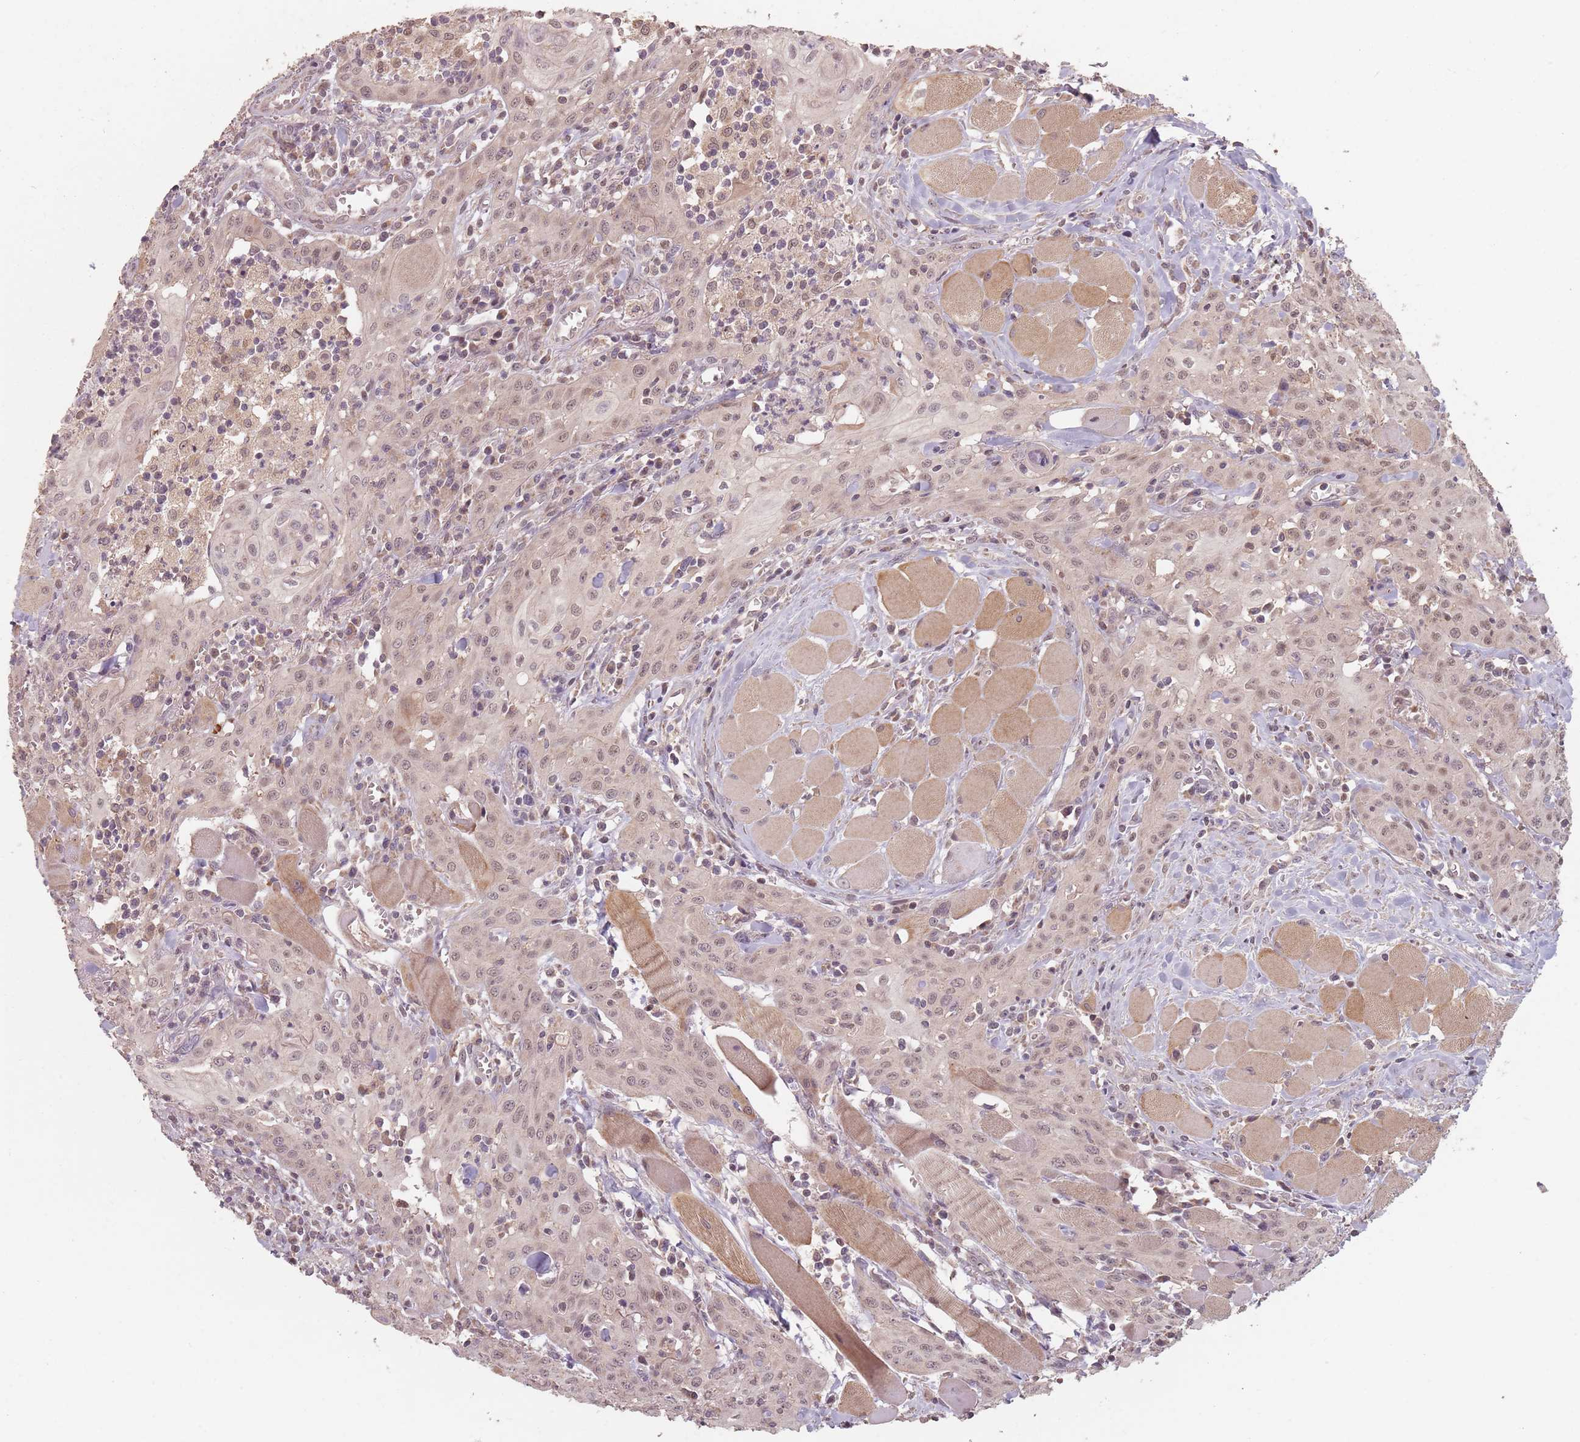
{"staining": {"intensity": "moderate", "quantity": ">75%", "location": "nuclear"}, "tissue": "head and neck cancer", "cell_type": "Tumor cells", "image_type": "cancer", "snomed": [{"axis": "morphology", "description": "Squamous cell carcinoma, NOS"}, {"axis": "topography", "description": "Oral tissue"}, {"axis": "topography", "description": "Head-Neck"}], "caption": "This histopathology image reveals head and neck squamous cell carcinoma stained with IHC to label a protein in brown. The nuclear of tumor cells show moderate positivity for the protein. Nuclei are counter-stained blue.", "gene": "VPS52", "patient": {"sex": "female", "age": 70}}